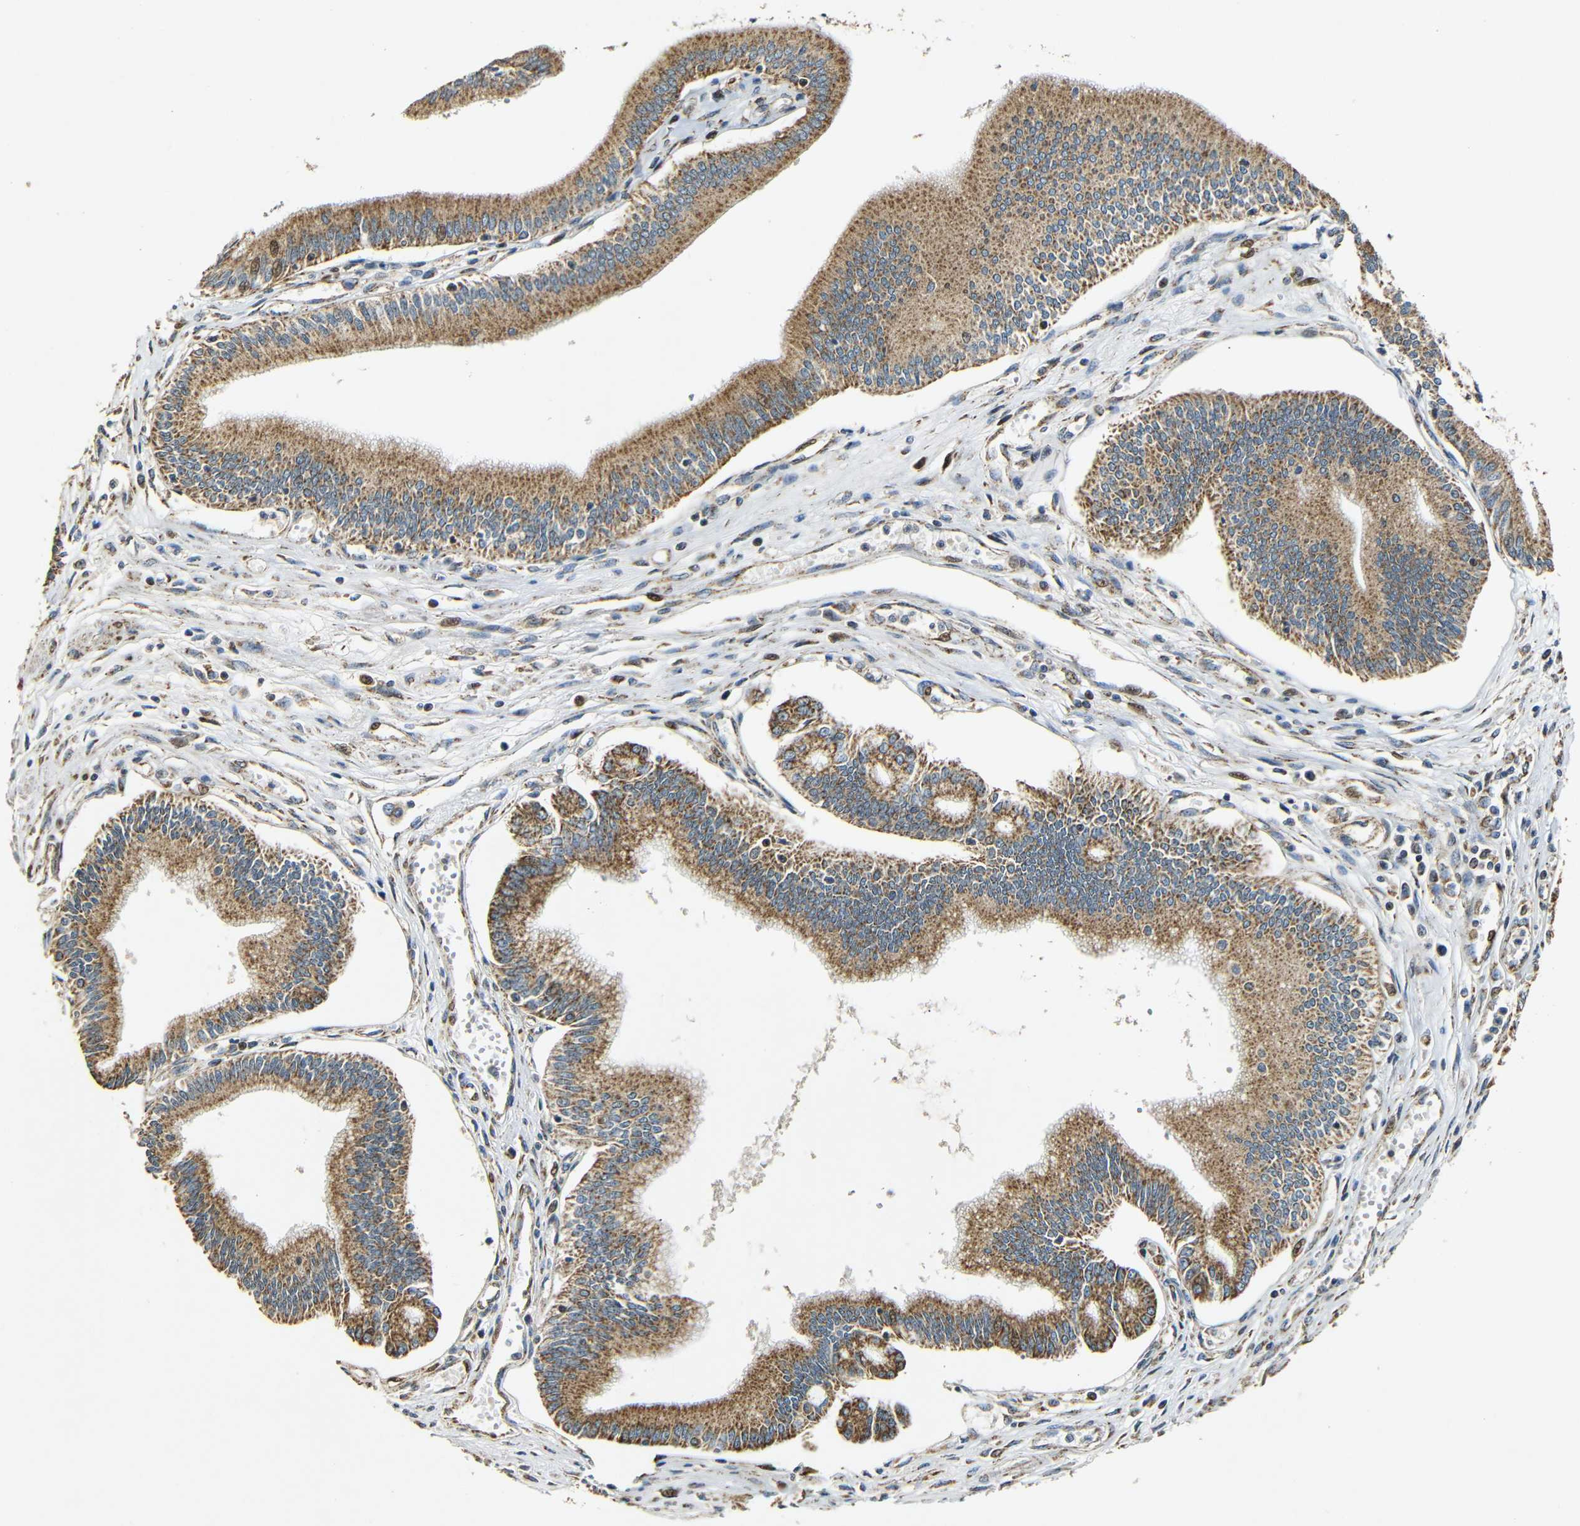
{"staining": {"intensity": "strong", "quantity": ">75%", "location": "cytoplasmic/membranous"}, "tissue": "pancreatic cancer", "cell_type": "Tumor cells", "image_type": "cancer", "snomed": [{"axis": "morphology", "description": "Adenocarcinoma, NOS"}, {"axis": "topography", "description": "Pancreas"}], "caption": "Immunohistochemical staining of human pancreatic adenocarcinoma demonstrates strong cytoplasmic/membranous protein positivity in about >75% of tumor cells. Immunohistochemistry (ihc) stains the protein in brown and the nuclei are stained blue.", "gene": "KAZALD1", "patient": {"sex": "male", "age": 56}}